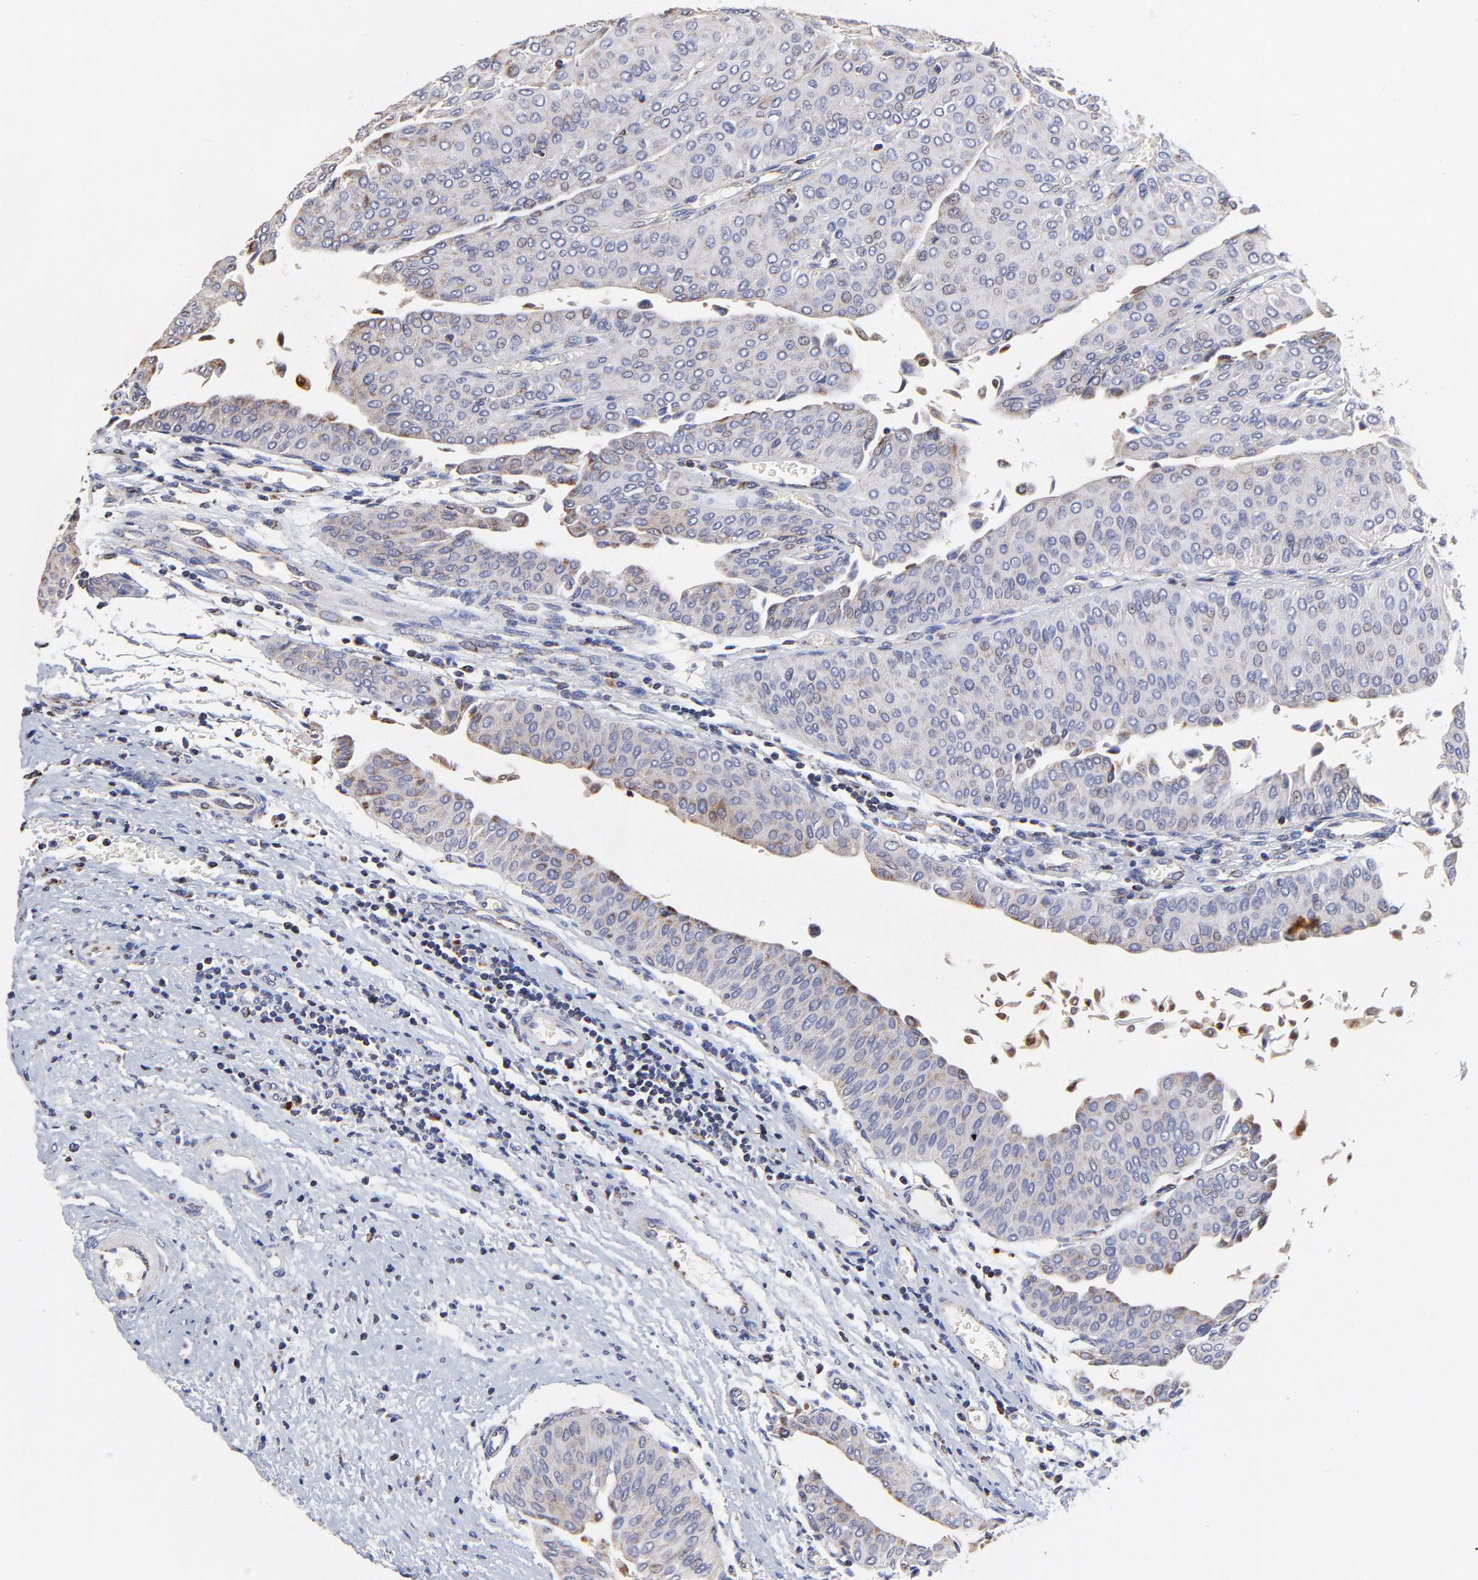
{"staining": {"intensity": "weak", "quantity": "25%-75%", "location": "cytoplasmic/membranous"}, "tissue": "urothelial cancer", "cell_type": "Tumor cells", "image_type": "cancer", "snomed": [{"axis": "morphology", "description": "Urothelial carcinoma, Low grade"}, {"axis": "topography", "description": "Urinary bladder"}], "caption": "A brown stain highlights weak cytoplasmic/membranous staining of a protein in human urothelial cancer tumor cells.", "gene": "SSBP1", "patient": {"sex": "male", "age": 64}}